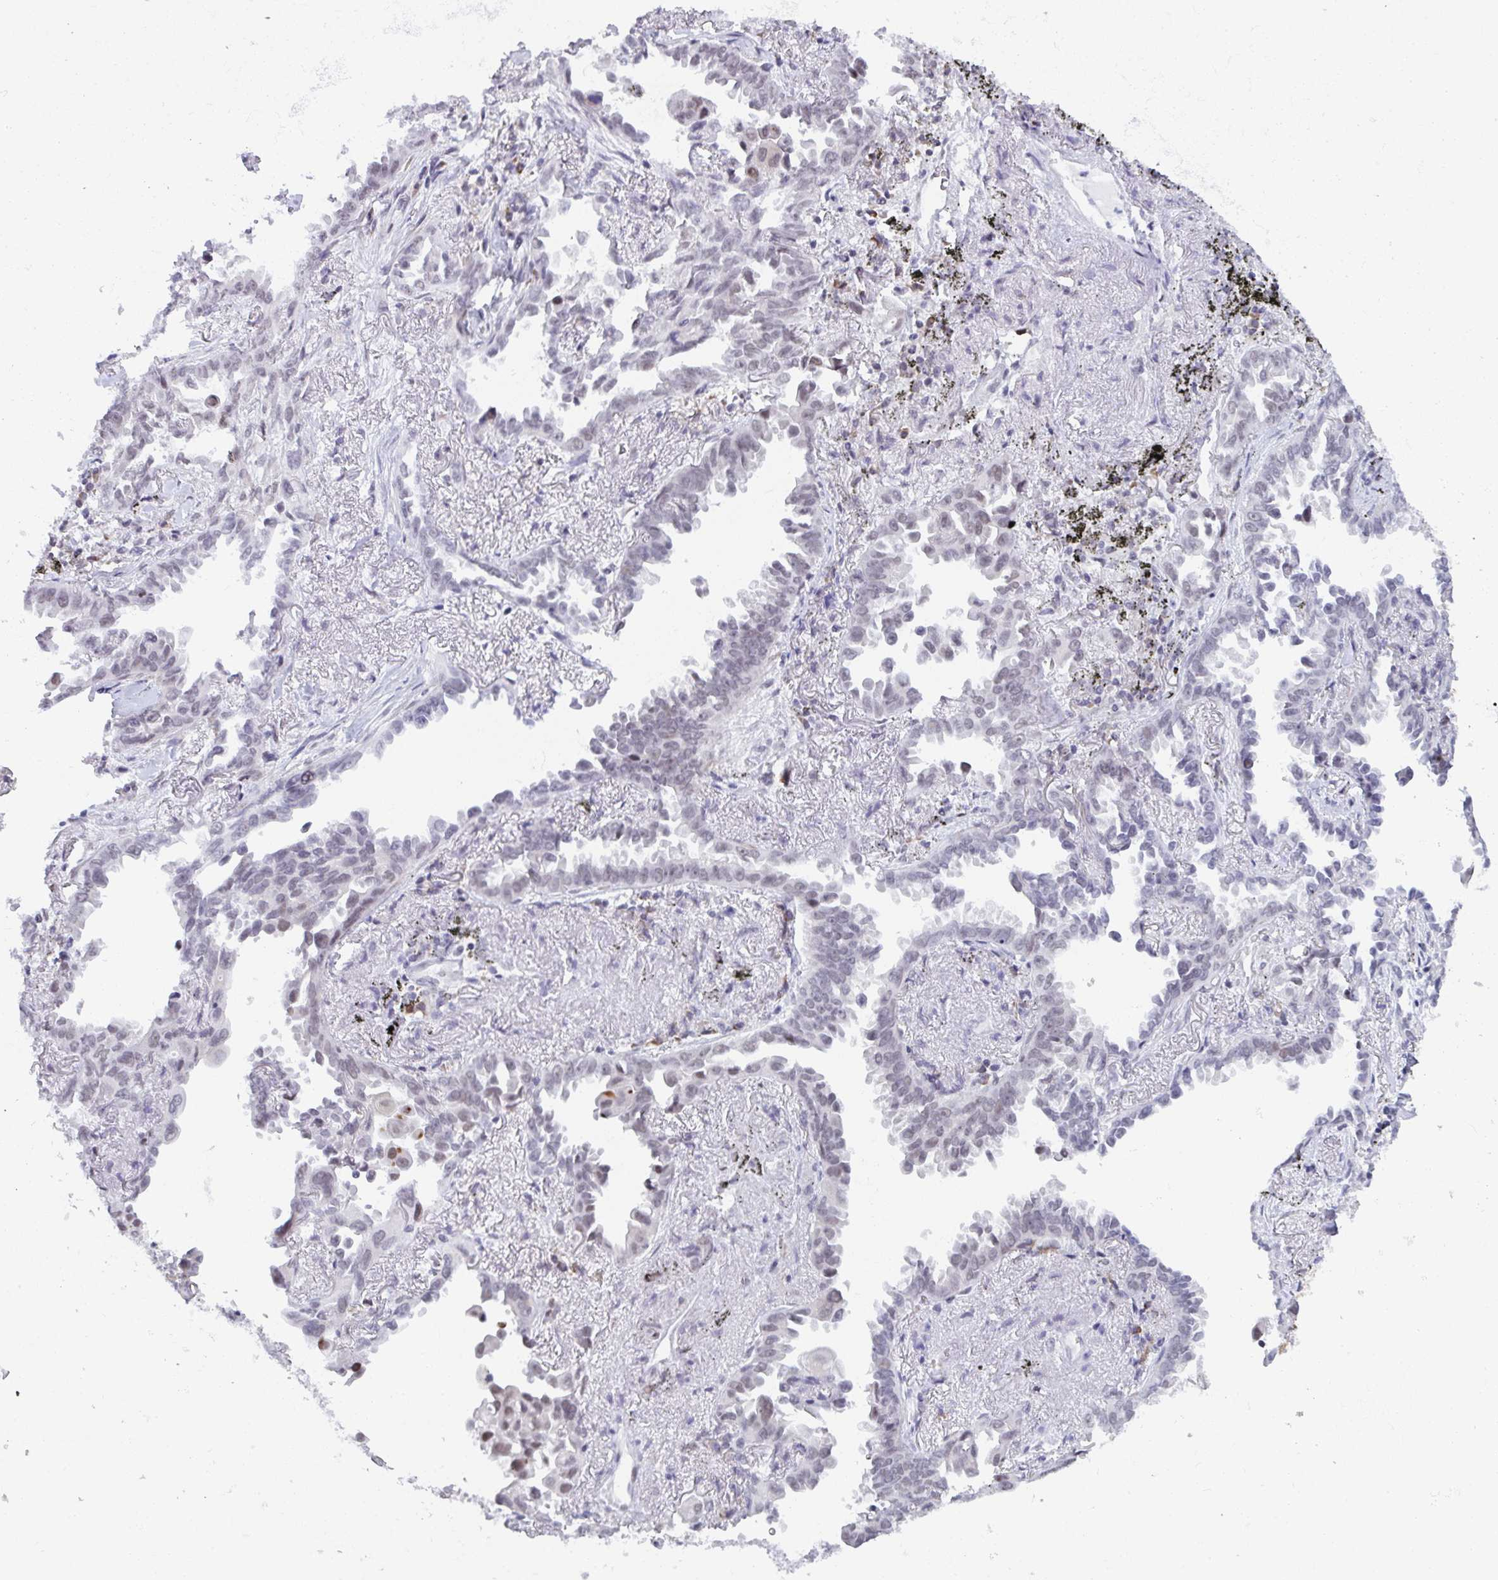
{"staining": {"intensity": "weak", "quantity": ">75%", "location": "nuclear"}, "tissue": "lung cancer", "cell_type": "Tumor cells", "image_type": "cancer", "snomed": [{"axis": "morphology", "description": "Adenocarcinoma, NOS"}, {"axis": "topography", "description": "Lung"}], "caption": "Tumor cells demonstrate low levels of weak nuclear staining in approximately >75% of cells in lung adenocarcinoma.", "gene": "WDR72", "patient": {"sex": "male", "age": 68}}